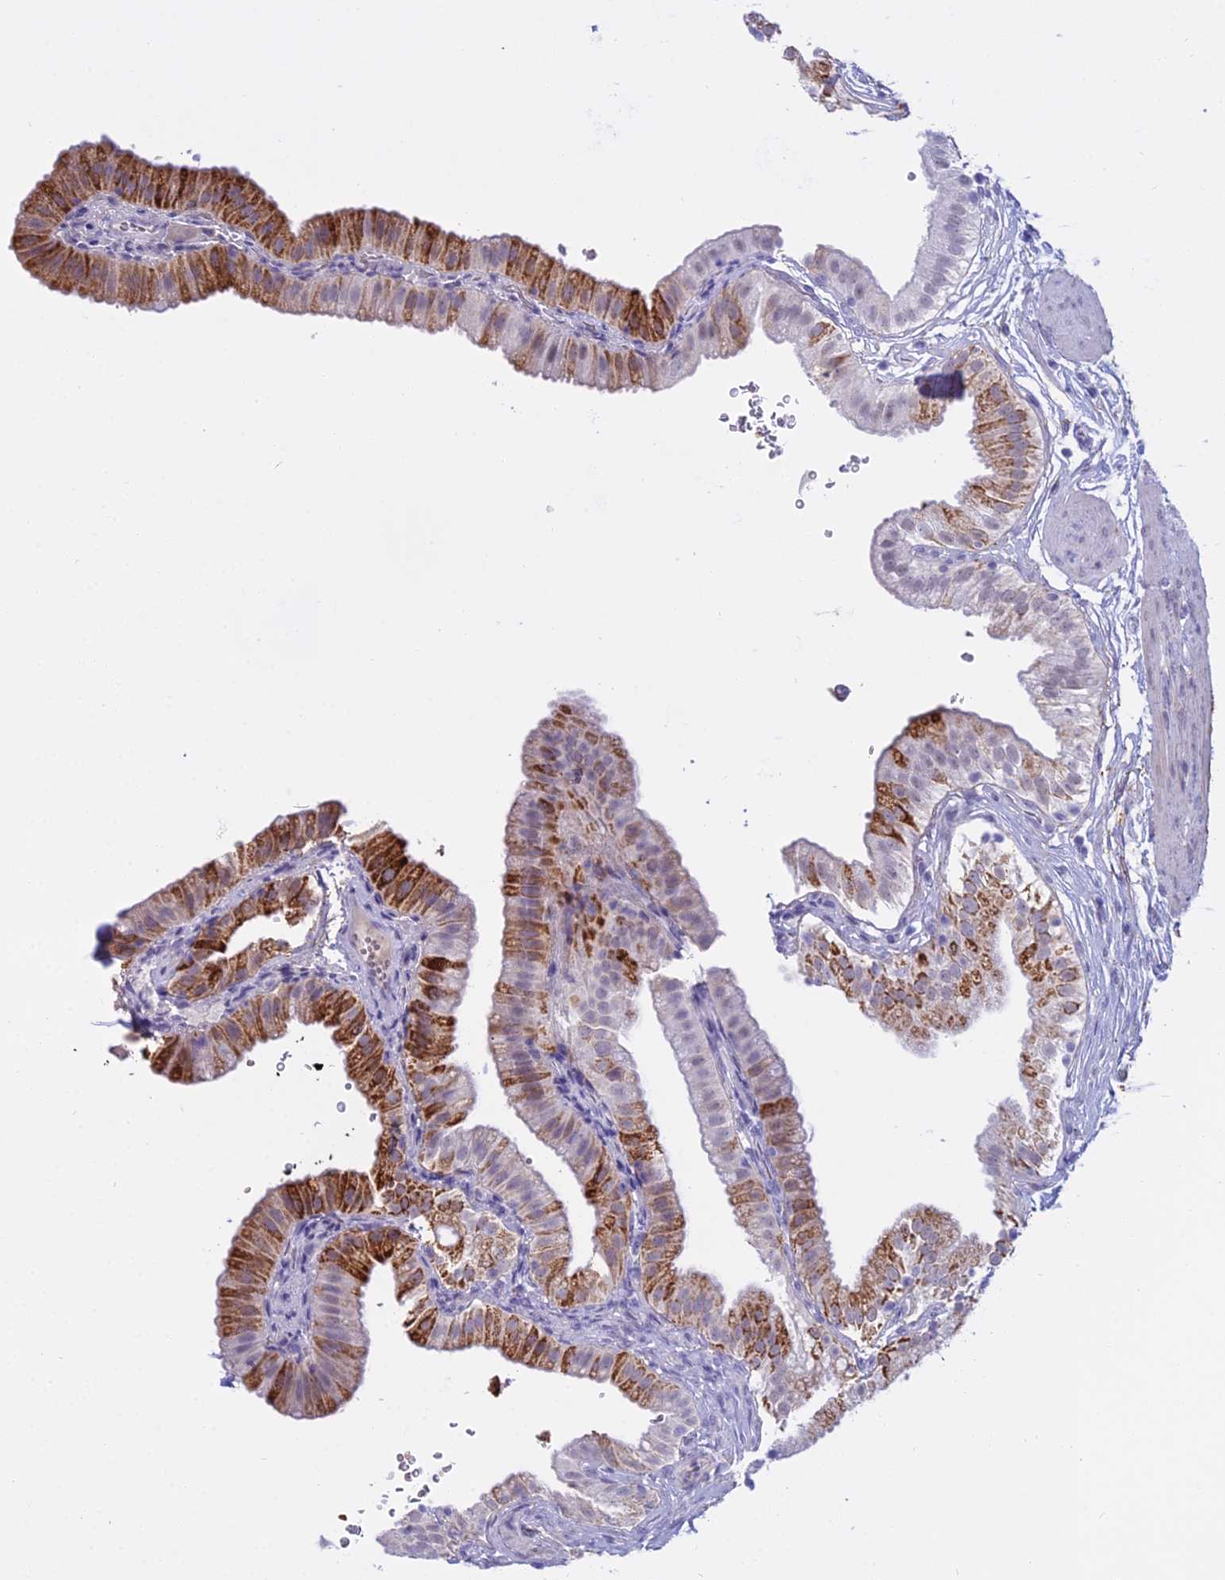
{"staining": {"intensity": "strong", "quantity": "25%-75%", "location": "cytoplasmic/membranous"}, "tissue": "gallbladder", "cell_type": "Glandular cells", "image_type": "normal", "snomed": [{"axis": "morphology", "description": "Normal tissue, NOS"}, {"axis": "topography", "description": "Gallbladder"}], "caption": "Immunohistochemical staining of benign gallbladder exhibits strong cytoplasmic/membranous protein staining in approximately 25%-75% of glandular cells. The protein is shown in brown color, while the nuclei are stained blue.", "gene": "OSTN", "patient": {"sex": "female", "age": 61}}